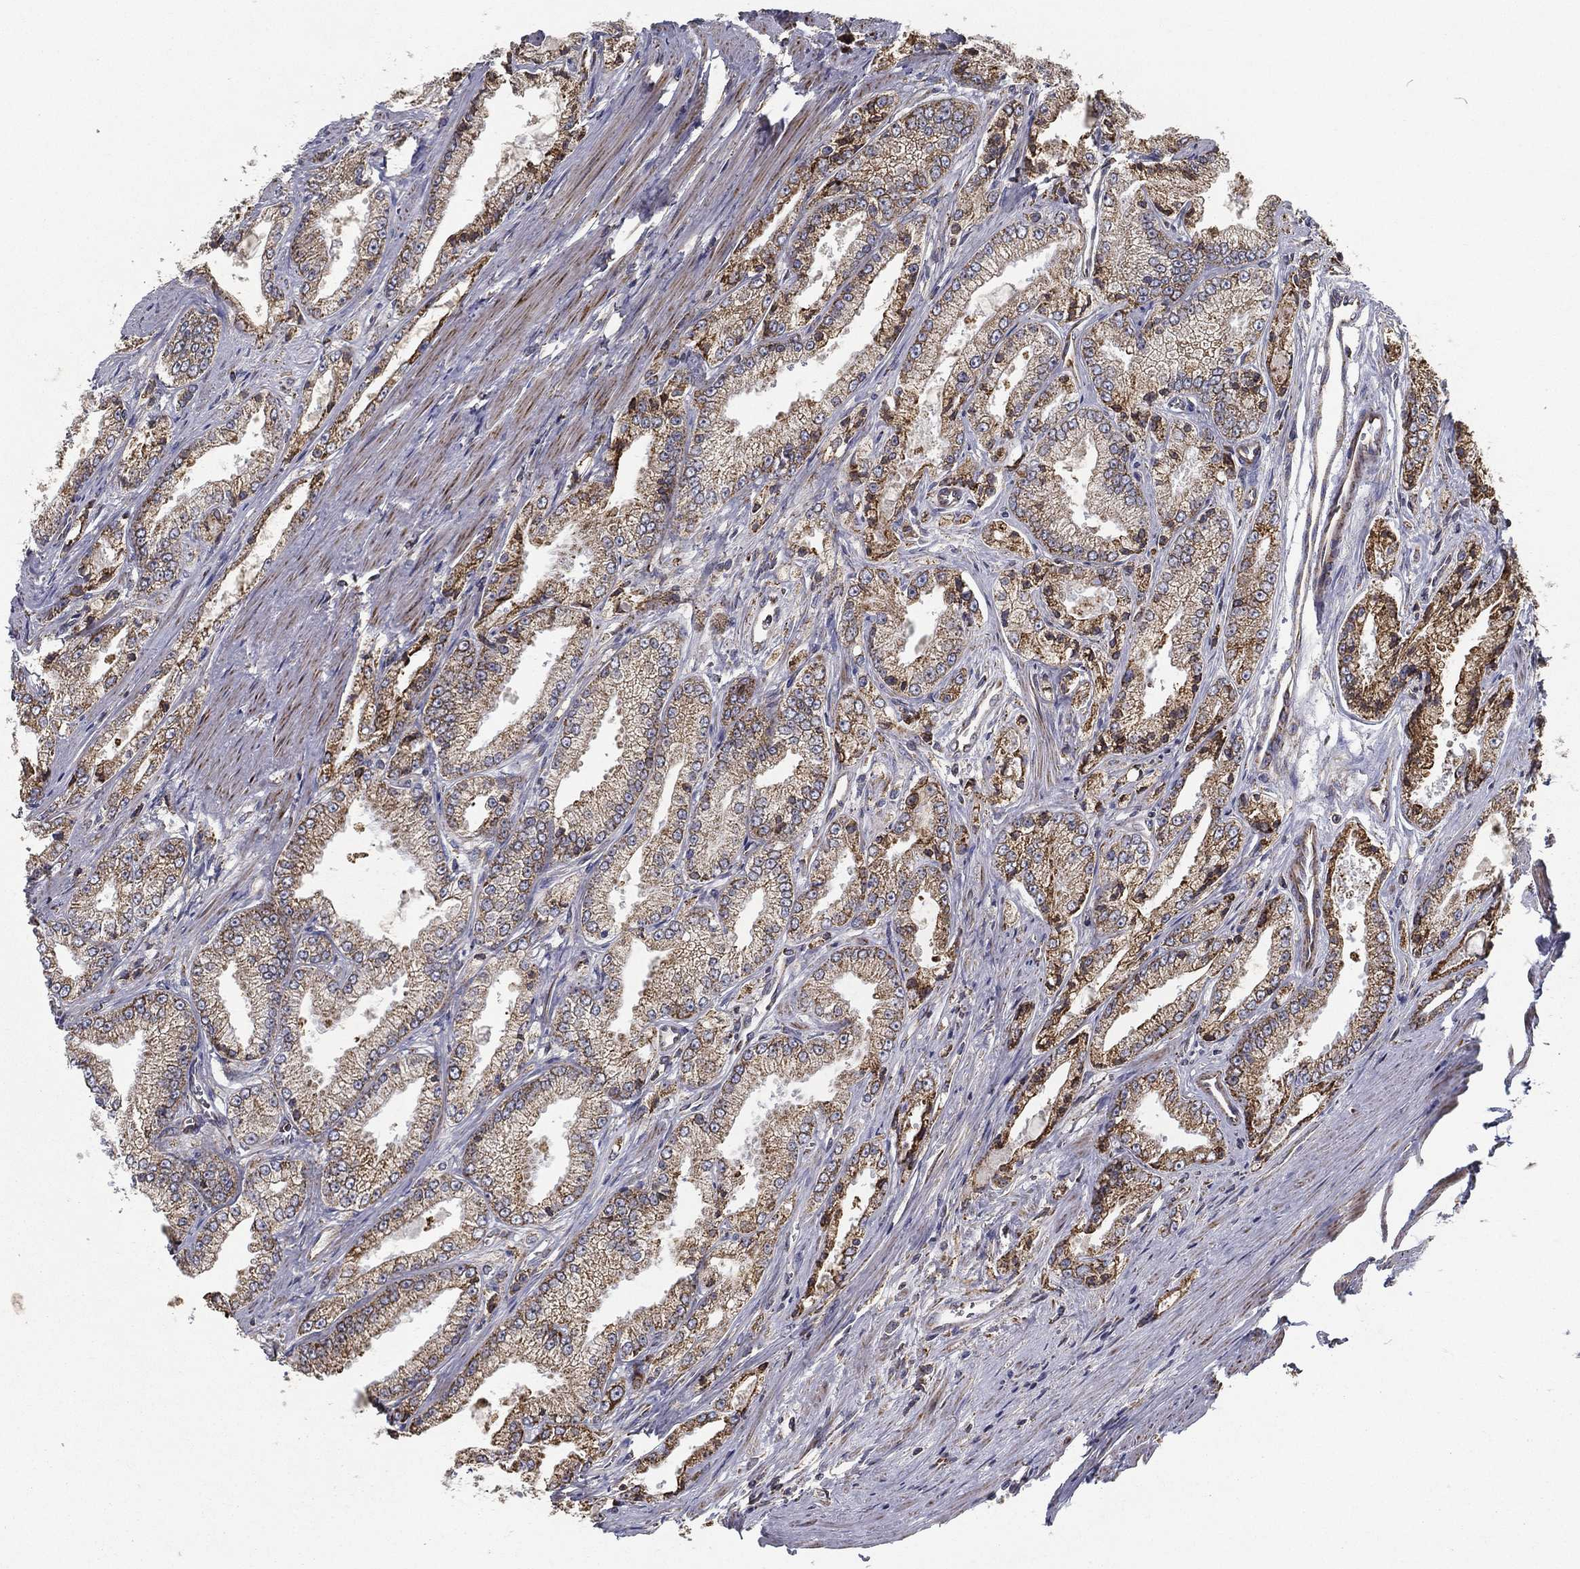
{"staining": {"intensity": "moderate", "quantity": "25%-75%", "location": "cytoplasmic/membranous"}, "tissue": "prostate cancer", "cell_type": "Tumor cells", "image_type": "cancer", "snomed": [{"axis": "morphology", "description": "Adenocarcinoma, NOS"}, {"axis": "morphology", "description": "Adenocarcinoma, High grade"}, {"axis": "topography", "description": "Prostate"}], "caption": "Protein expression analysis of human prostate cancer reveals moderate cytoplasmic/membranous positivity in approximately 25%-75% of tumor cells.", "gene": "MT-CYB", "patient": {"sex": "male", "age": 70}}